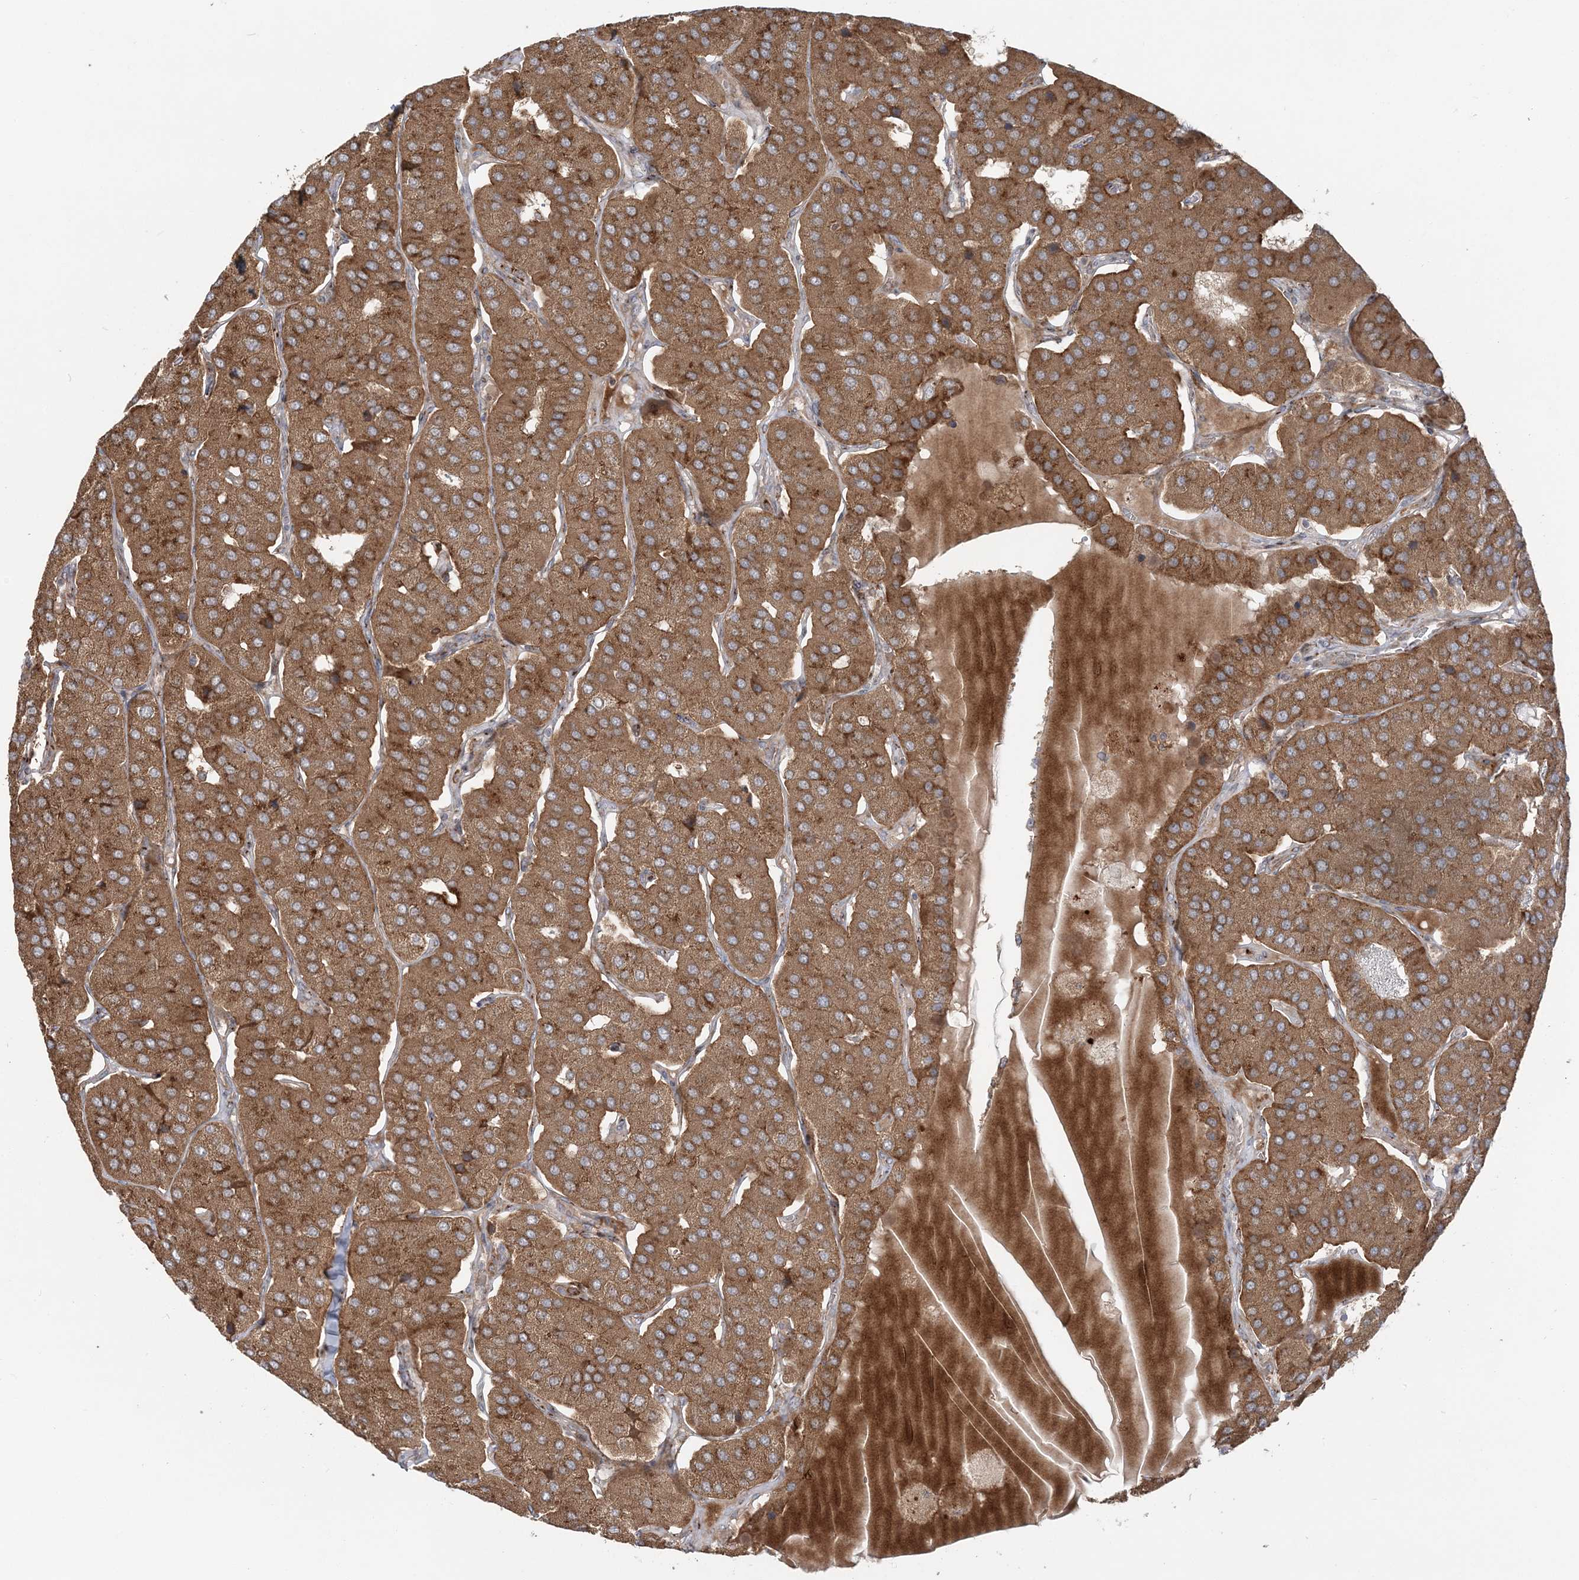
{"staining": {"intensity": "strong", "quantity": ">75%", "location": "cytoplasmic/membranous"}, "tissue": "parathyroid gland", "cell_type": "Glandular cells", "image_type": "normal", "snomed": [{"axis": "morphology", "description": "Normal tissue, NOS"}, {"axis": "morphology", "description": "Adenoma, NOS"}, {"axis": "topography", "description": "Parathyroid gland"}], "caption": "Protein staining displays strong cytoplasmic/membranous positivity in about >75% of glandular cells in benign parathyroid gland.", "gene": "ABCC3", "patient": {"sex": "female", "age": 86}}